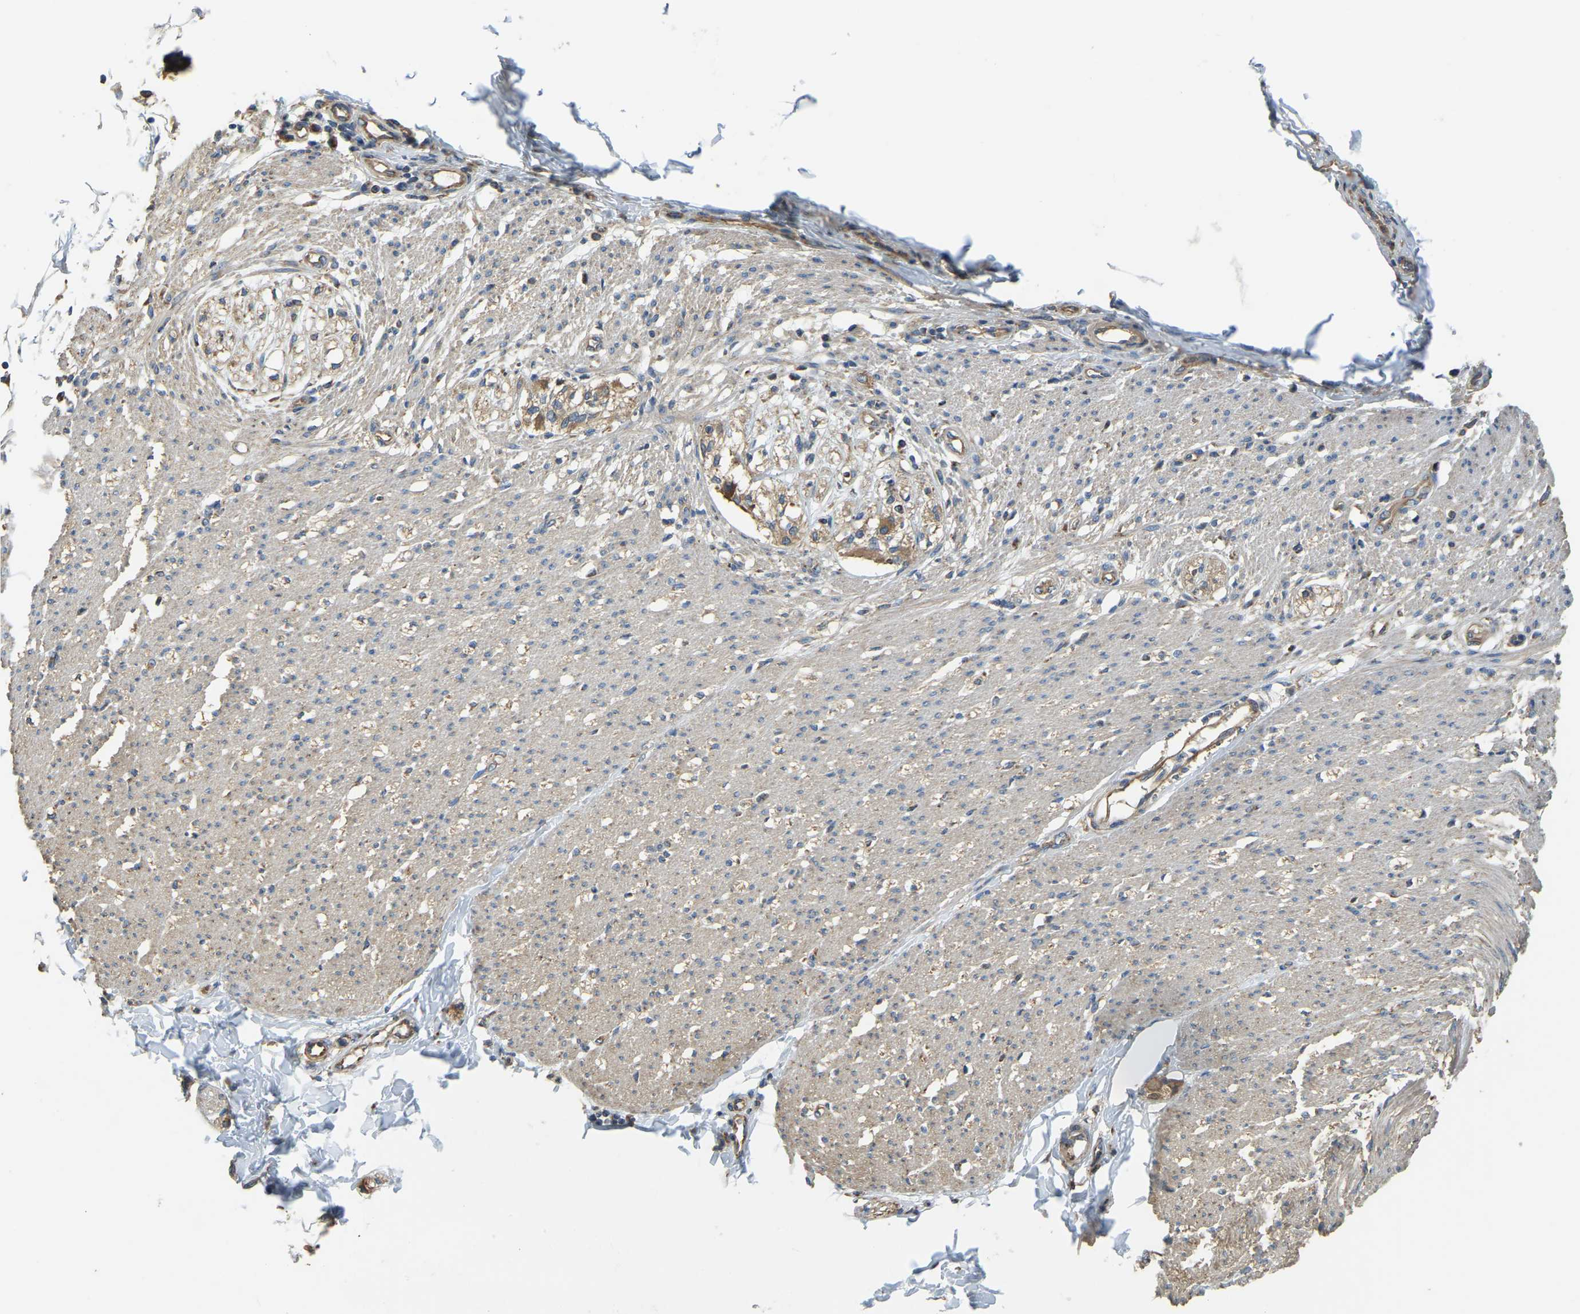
{"staining": {"intensity": "weak", "quantity": ">75%", "location": "cytoplasmic/membranous"}, "tissue": "smooth muscle", "cell_type": "Smooth muscle cells", "image_type": "normal", "snomed": [{"axis": "morphology", "description": "Normal tissue, NOS"}, {"axis": "morphology", "description": "Adenocarcinoma, NOS"}, {"axis": "topography", "description": "Colon"}, {"axis": "topography", "description": "Peripheral nerve tissue"}], "caption": "The photomicrograph demonstrates immunohistochemical staining of normal smooth muscle. There is weak cytoplasmic/membranous staining is appreciated in about >75% of smooth muscle cells. (DAB (3,3'-diaminobenzidine) = brown stain, brightfield microscopy at high magnification).", "gene": "PSMD7", "patient": {"sex": "male", "age": 14}}